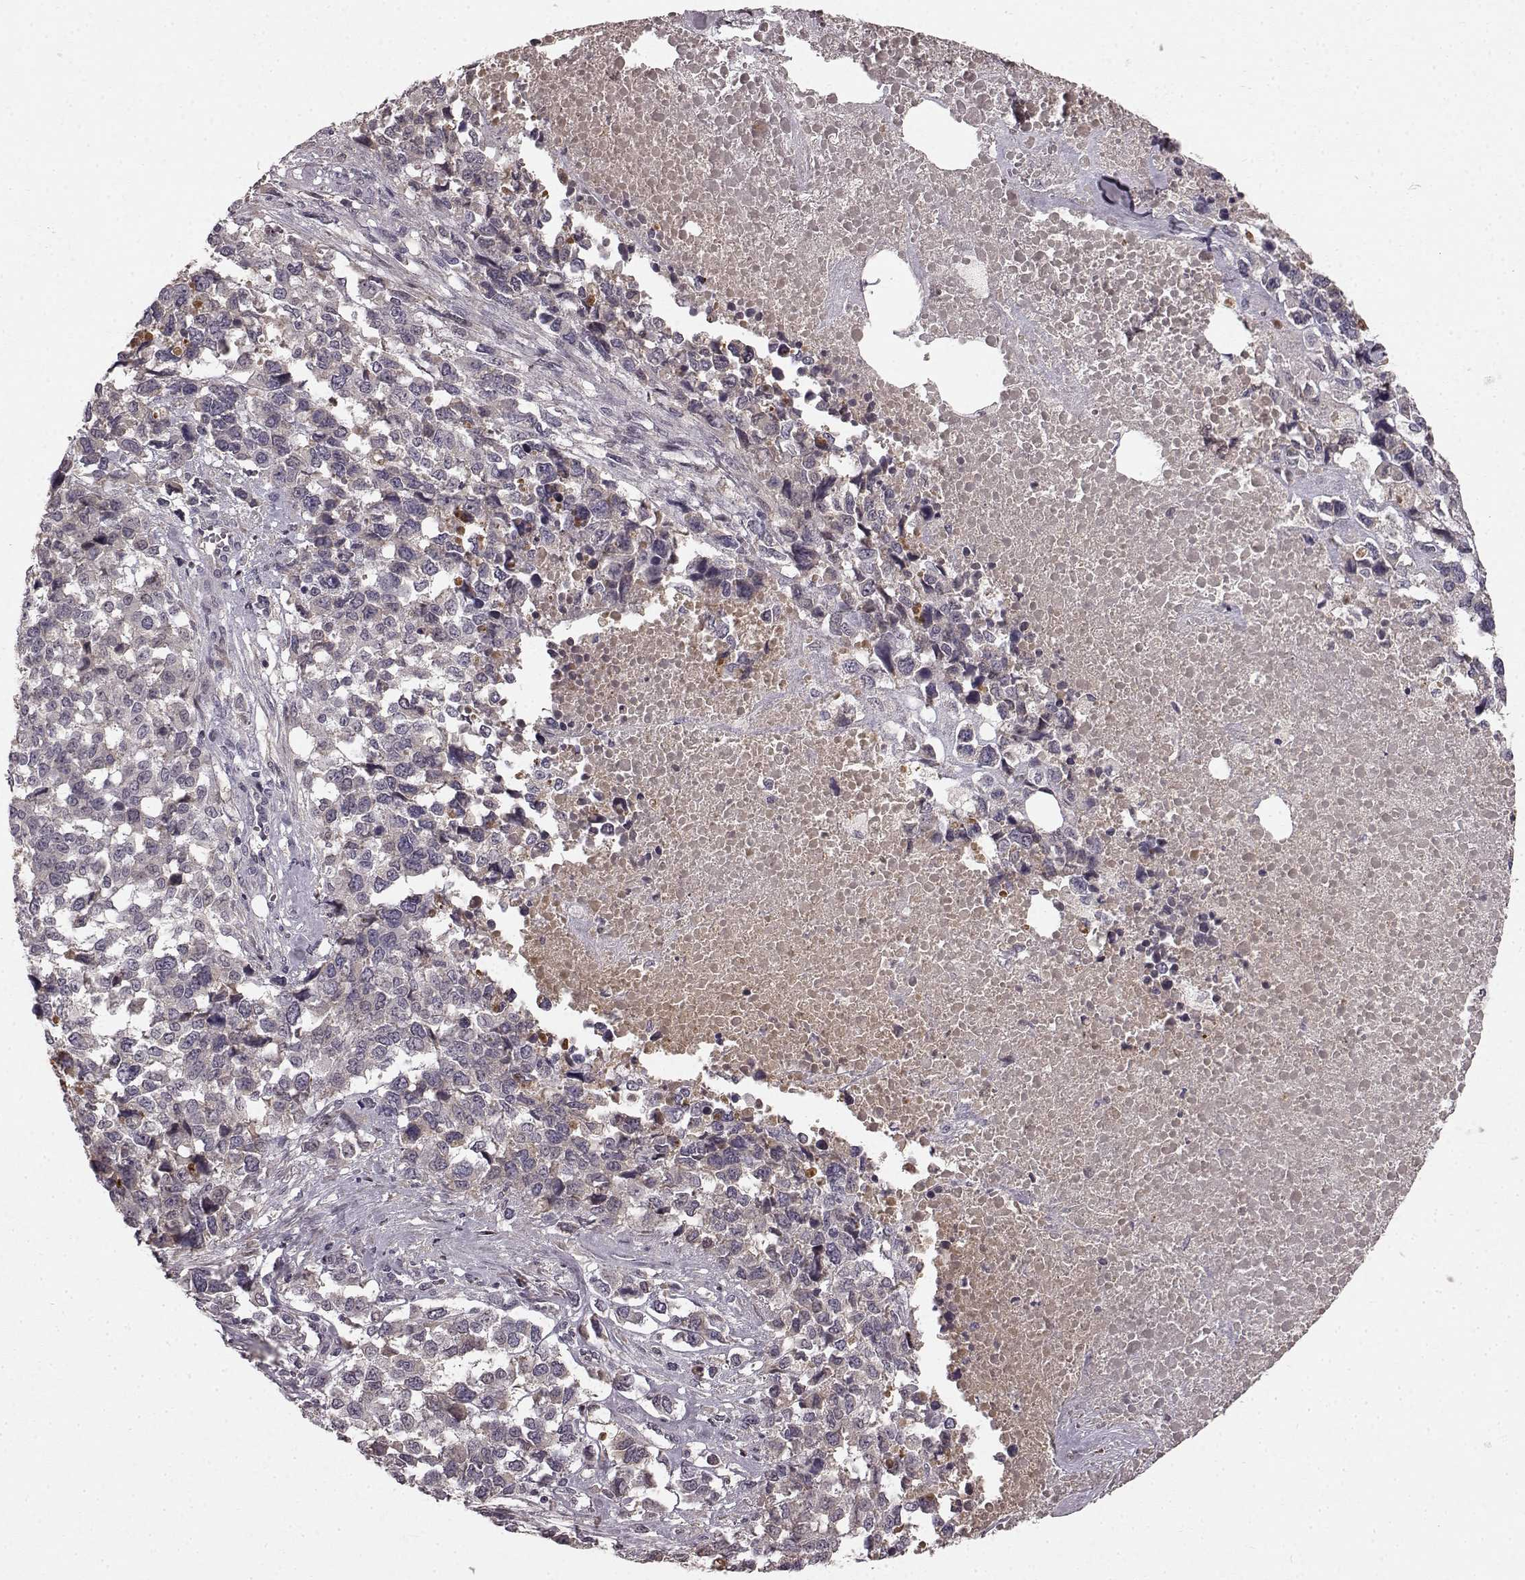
{"staining": {"intensity": "negative", "quantity": "none", "location": "none"}, "tissue": "melanoma", "cell_type": "Tumor cells", "image_type": "cancer", "snomed": [{"axis": "morphology", "description": "Malignant melanoma, Metastatic site"}, {"axis": "topography", "description": "Skin"}], "caption": "A micrograph of human malignant melanoma (metastatic site) is negative for staining in tumor cells.", "gene": "SLC22A18", "patient": {"sex": "male", "age": 84}}